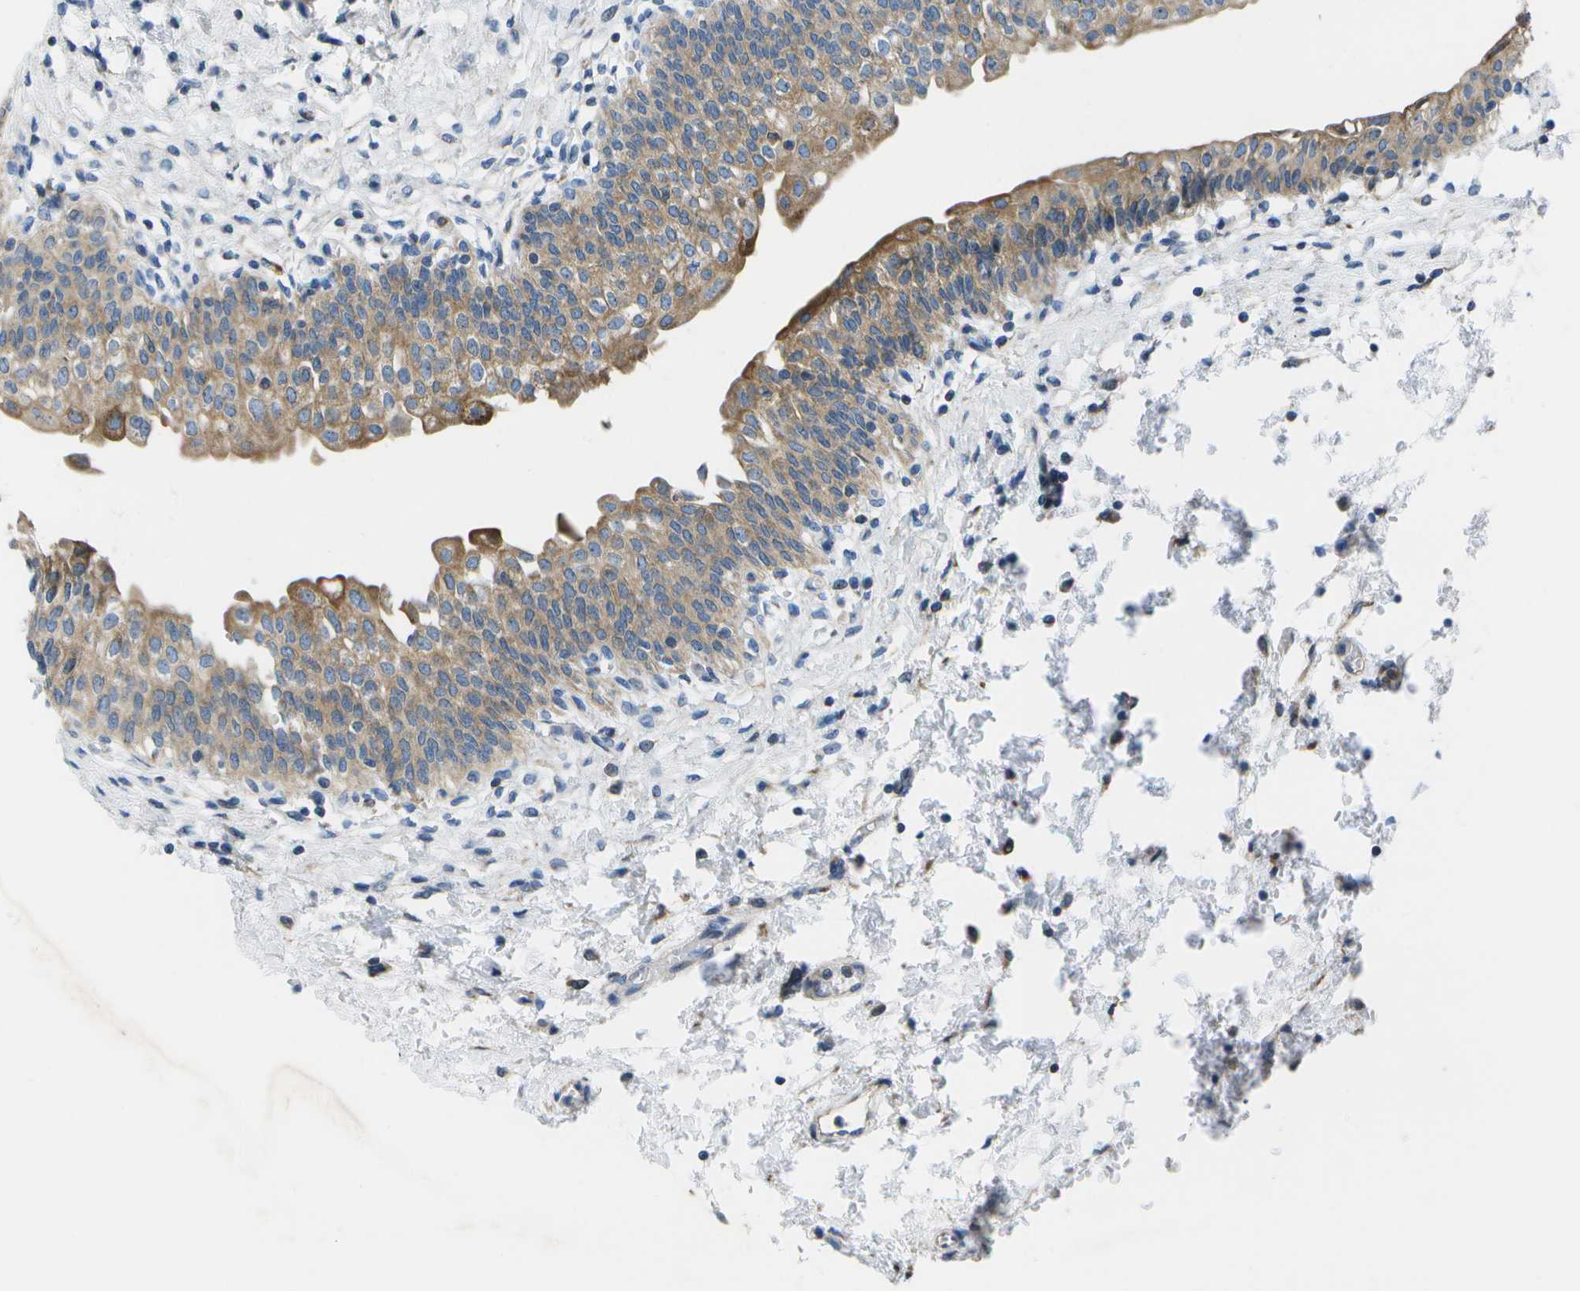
{"staining": {"intensity": "moderate", "quantity": ">75%", "location": "cytoplasmic/membranous"}, "tissue": "urinary bladder", "cell_type": "Urothelial cells", "image_type": "normal", "snomed": [{"axis": "morphology", "description": "Normal tissue, NOS"}, {"axis": "topography", "description": "Urinary bladder"}], "caption": "Immunohistochemistry (IHC) histopathology image of normal urinary bladder: human urinary bladder stained using IHC shows medium levels of moderate protein expression localized specifically in the cytoplasmic/membranous of urothelial cells, appearing as a cytoplasmic/membranous brown color.", "gene": "GDF5", "patient": {"sex": "male", "age": 55}}